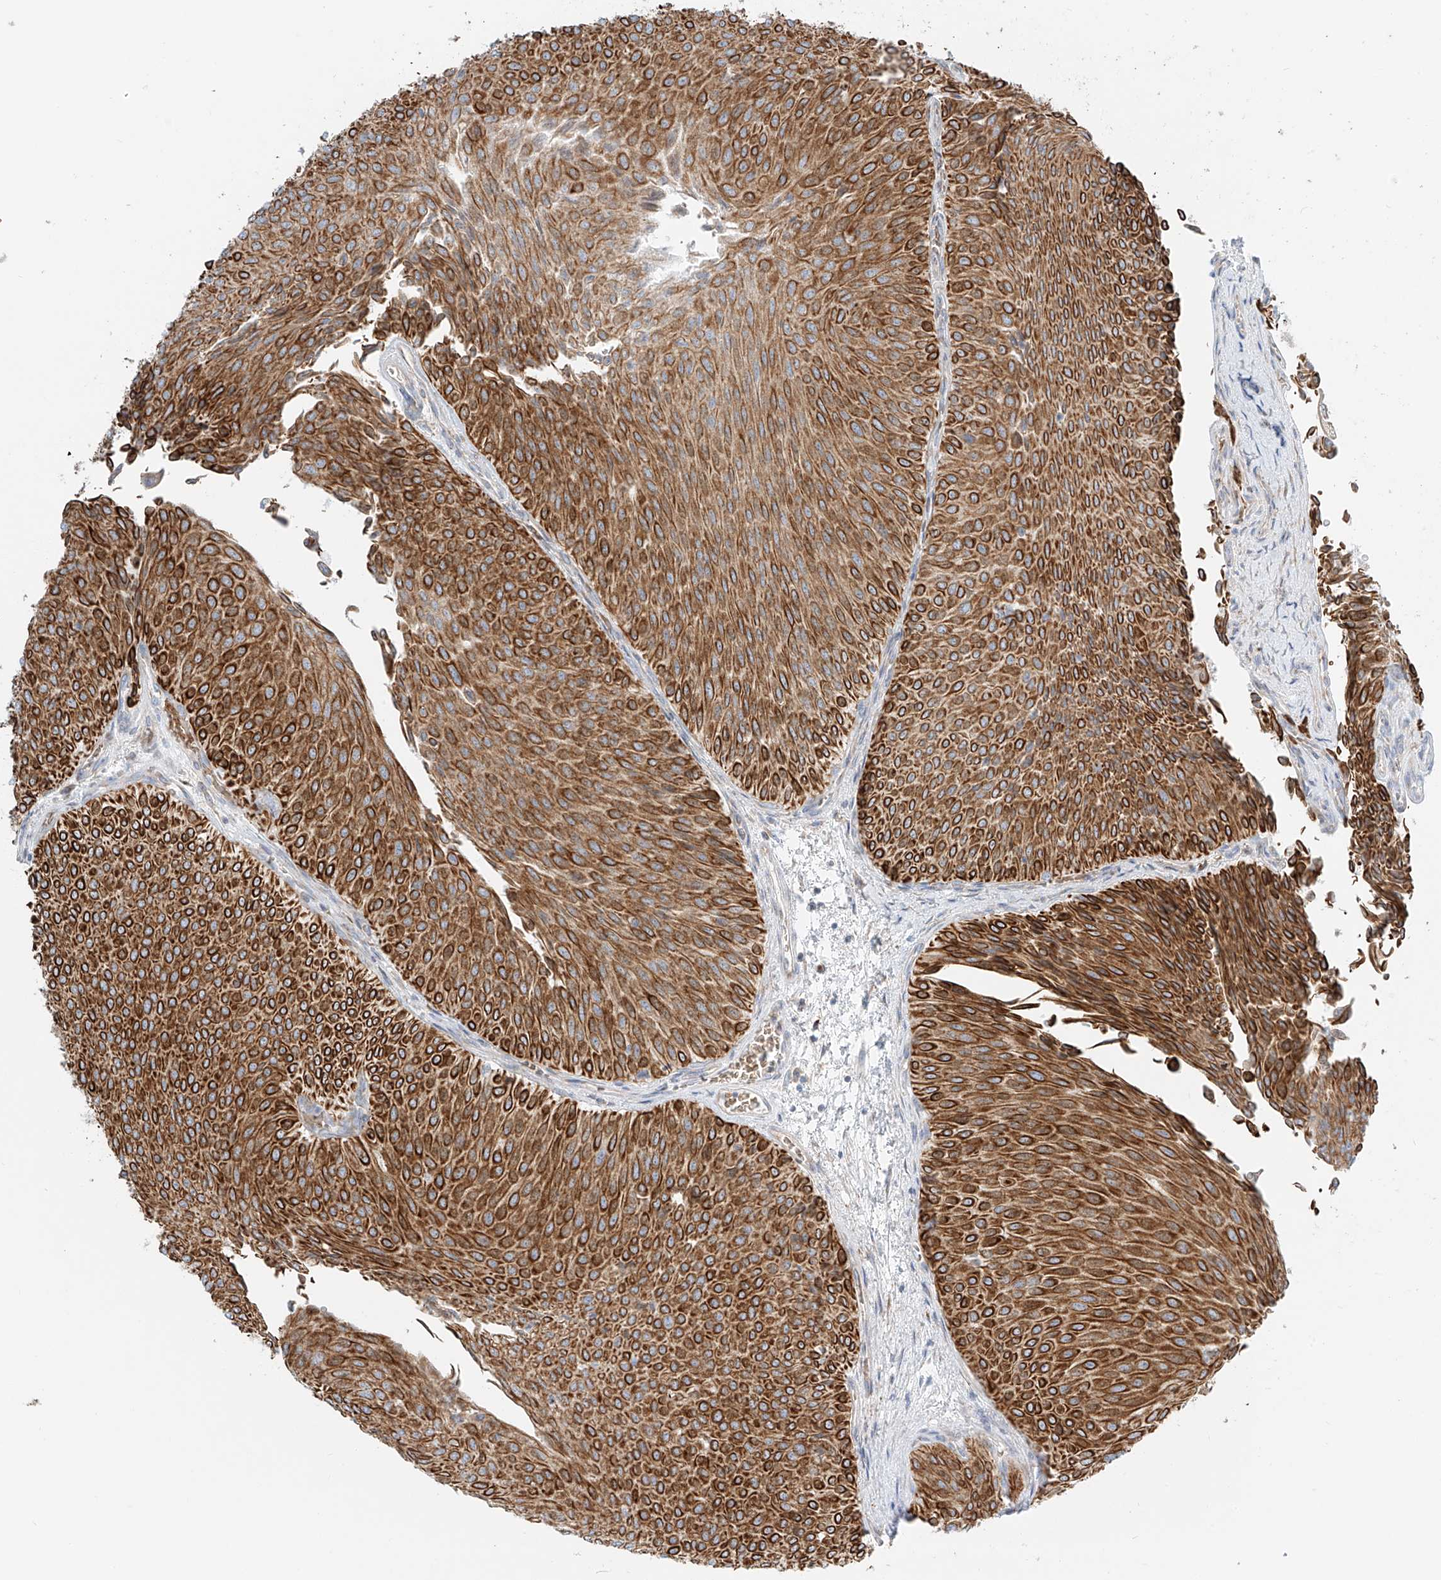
{"staining": {"intensity": "strong", "quantity": ">75%", "location": "cytoplasmic/membranous"}, "tissue": "urothelial cancer", "cell_type": "Tumor cells", "image_type": "cancer", "snomed": [{"axis": "morphology", "description": "Urothelial carcinoma, Low grade"}, {"axis": "topography", "description": "Urinary bladder"}], "caption": "Protein analysis of urothelial cancer tissue displays strong cytoplasmic/membranous positivity in about >75% of tumor cells.", "gene": "EIPR1", "patient": {"sex": "male", "age": 78}}